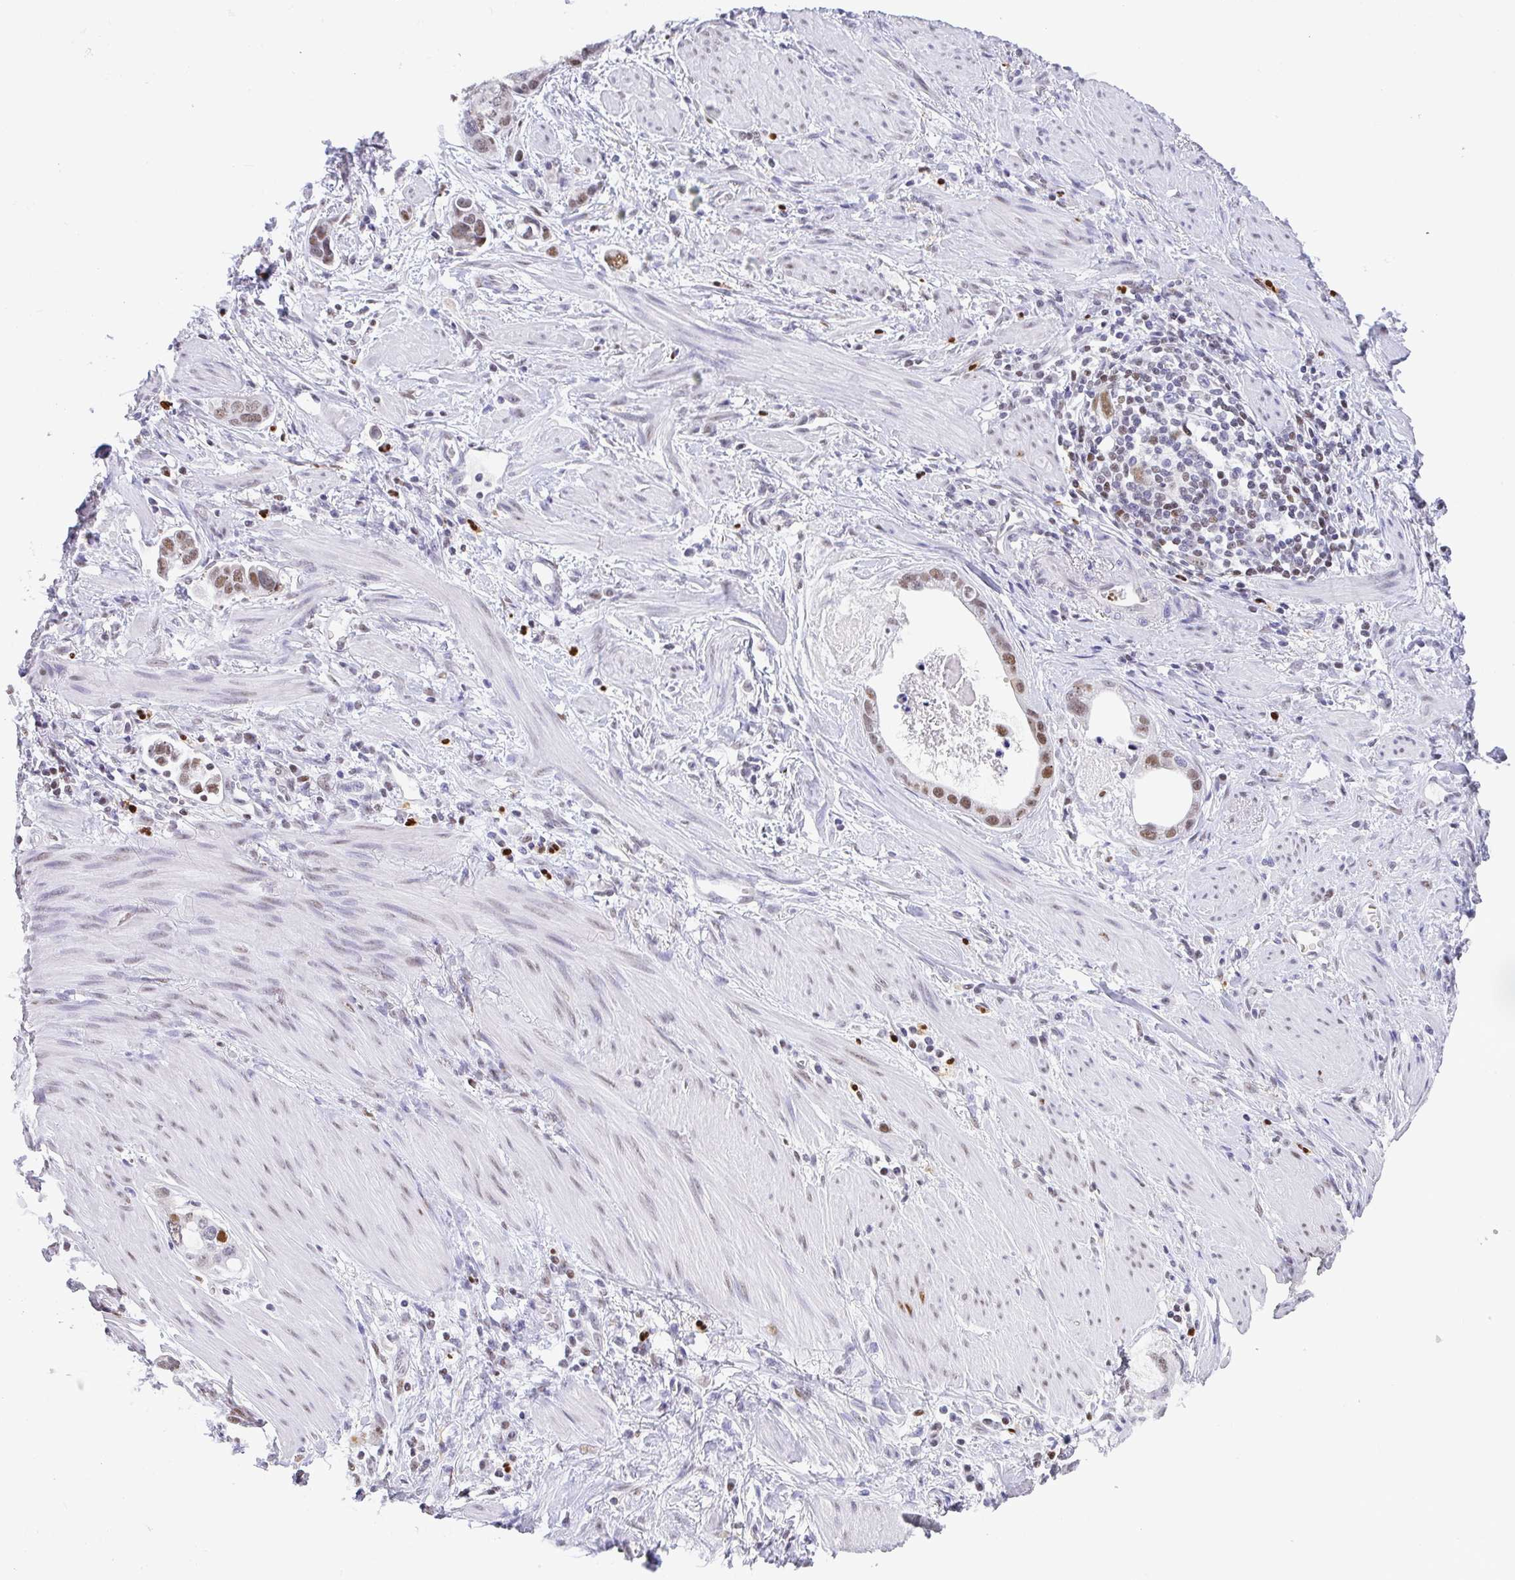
{"staining": {"intensity": "moderate", "quantity": "25%-75%", "location": "nuclear"}, "tissue": "stomach cancer", "cell_type": "Tumor cells", "image_type": "cancer", "snomed": [{"axis": "morphology", "description": "Adenocarcinoma, NOS"}, {"axis": "topography", "description": "Stomach, lower"}], "caption": "IHC (DAB) staining of stomach adenocarcinoma reveals moderate nuclear protein positivity in about 25%-75% of tumor cells.", "gene": "BBX", "patient": {"sex": "female", "age": 93}}